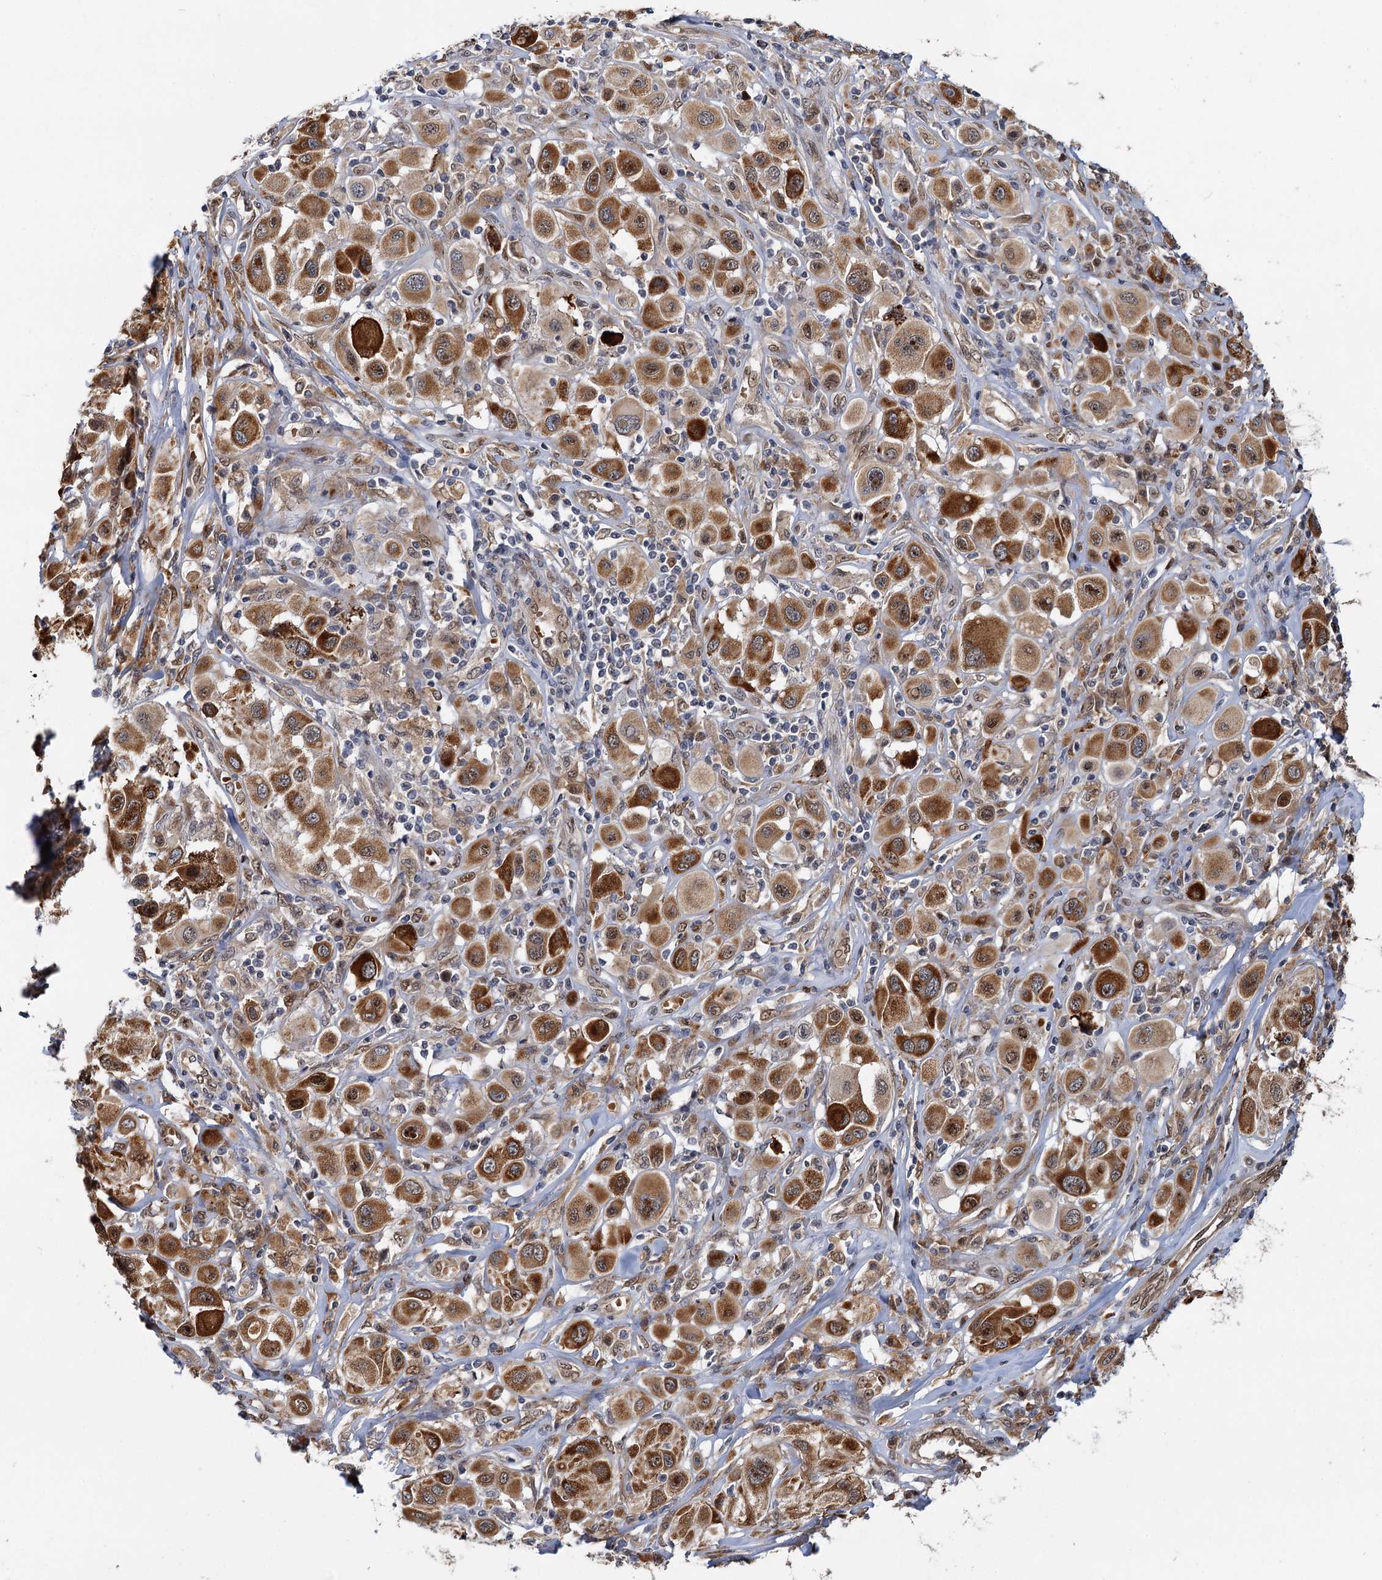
{"staining": {"intensity": "strong", "quantity": ">75%", "location": "cytoplasmic/membranous"}, "tissue": "melanoma", "cell_type": "Tumor cells", "image_type": "cancer", "snomed": [{"axis": "morphology", "description": "Malignant melanoma, Metastatic site"}, {"axis": "topography", "description": "Skin"}], "caption": "Immunohistochemical staining of melanoma shows high levels of strong cytoplasmic/membranous staining in about >75% of tumor cells.", "gene": "APBA2", "patient": {"sex": "male", "age": 41}}